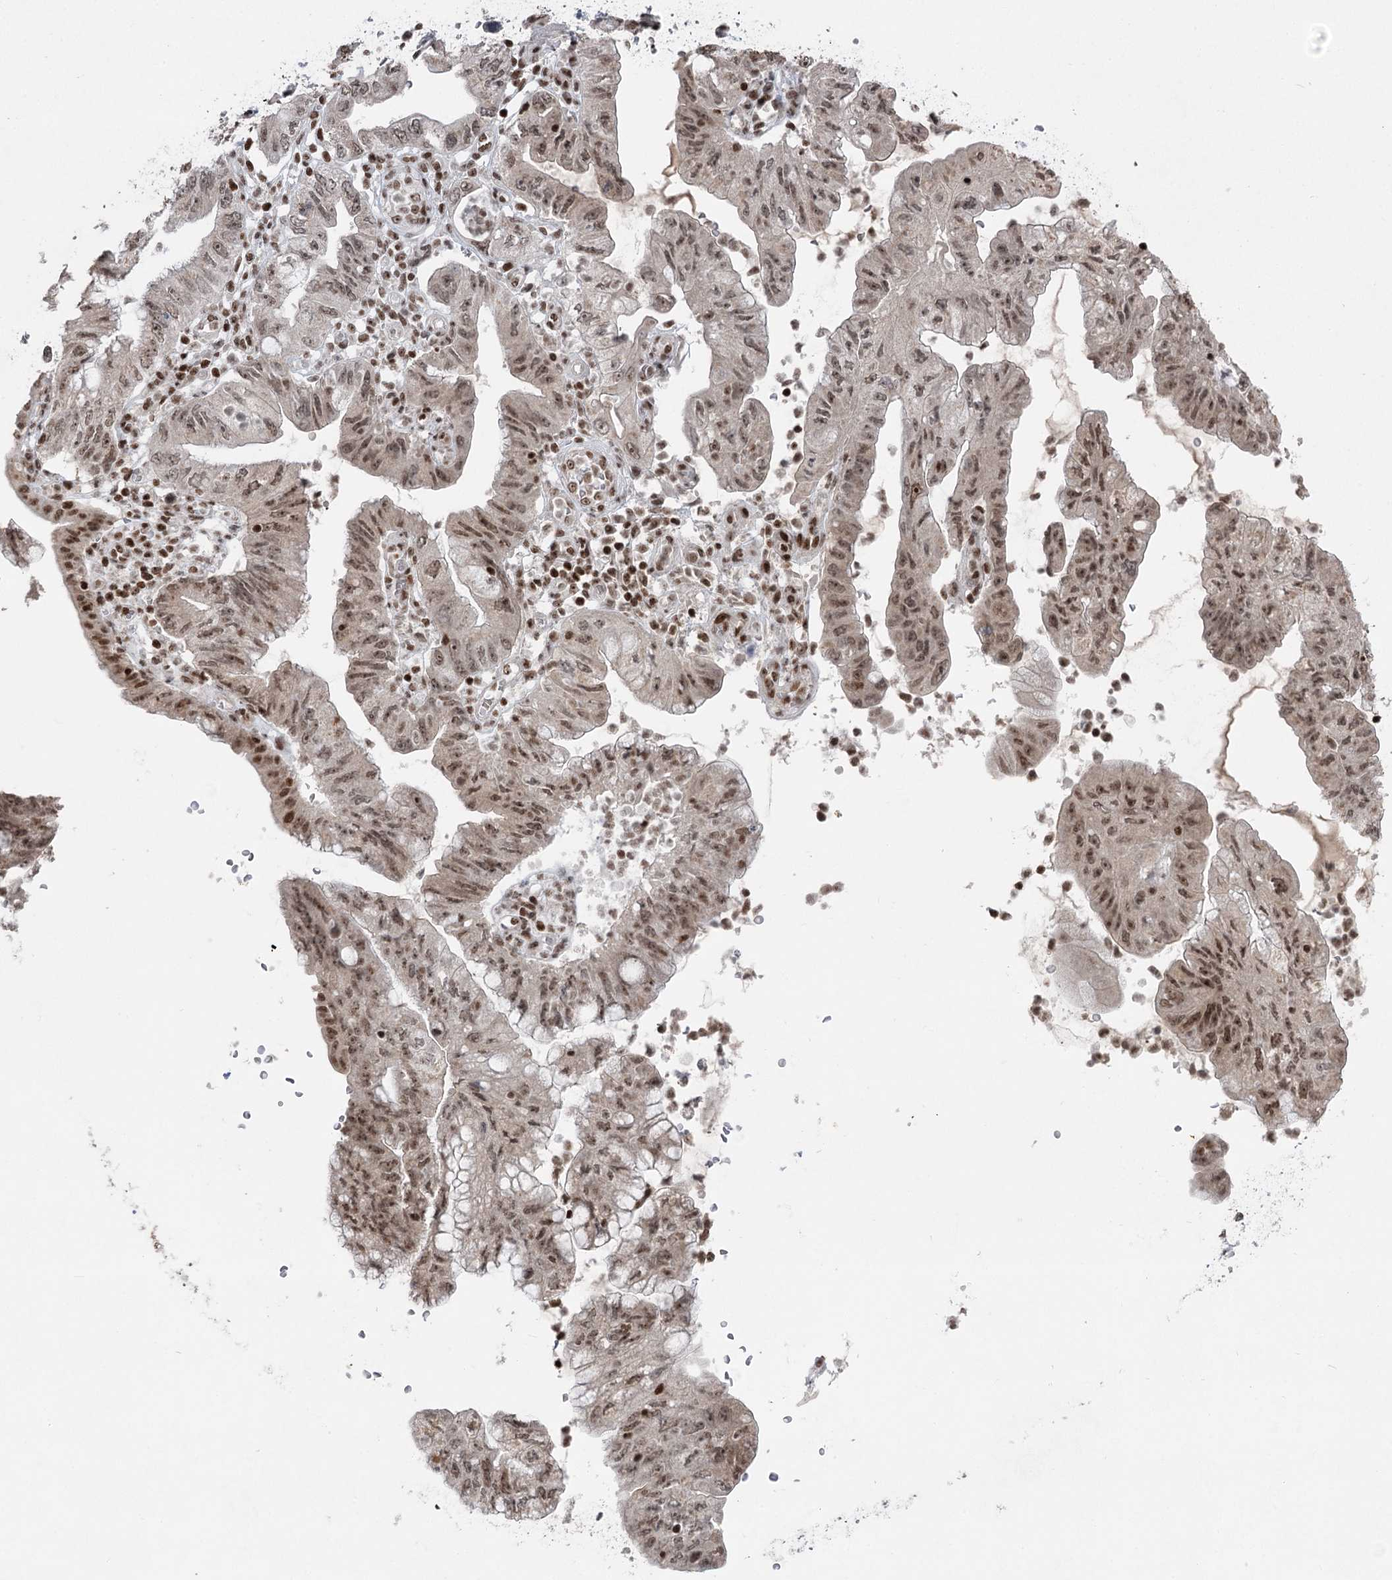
{"staining": {"intensity": "moderate", "quantity": ">75%", "location": "nuclear"}, "tissue": "pancreatic cancer", "cell_type": "Tumor cells", "image_type": "cancer", "snomed": [{"axis": "morphology", "description": "Adenocarcinoma, NOS"}, {"axis": "topography", "description": "Pancreas"}], "caption": "Immunohistochemistry of pancreatic cancer (adenocarcinoma) reveals medium levels of moderate nuclear positivity in about >75% of tumor cells.", "gene": "CGGBP1", "patient": {"sex": "female", "age": 73}}